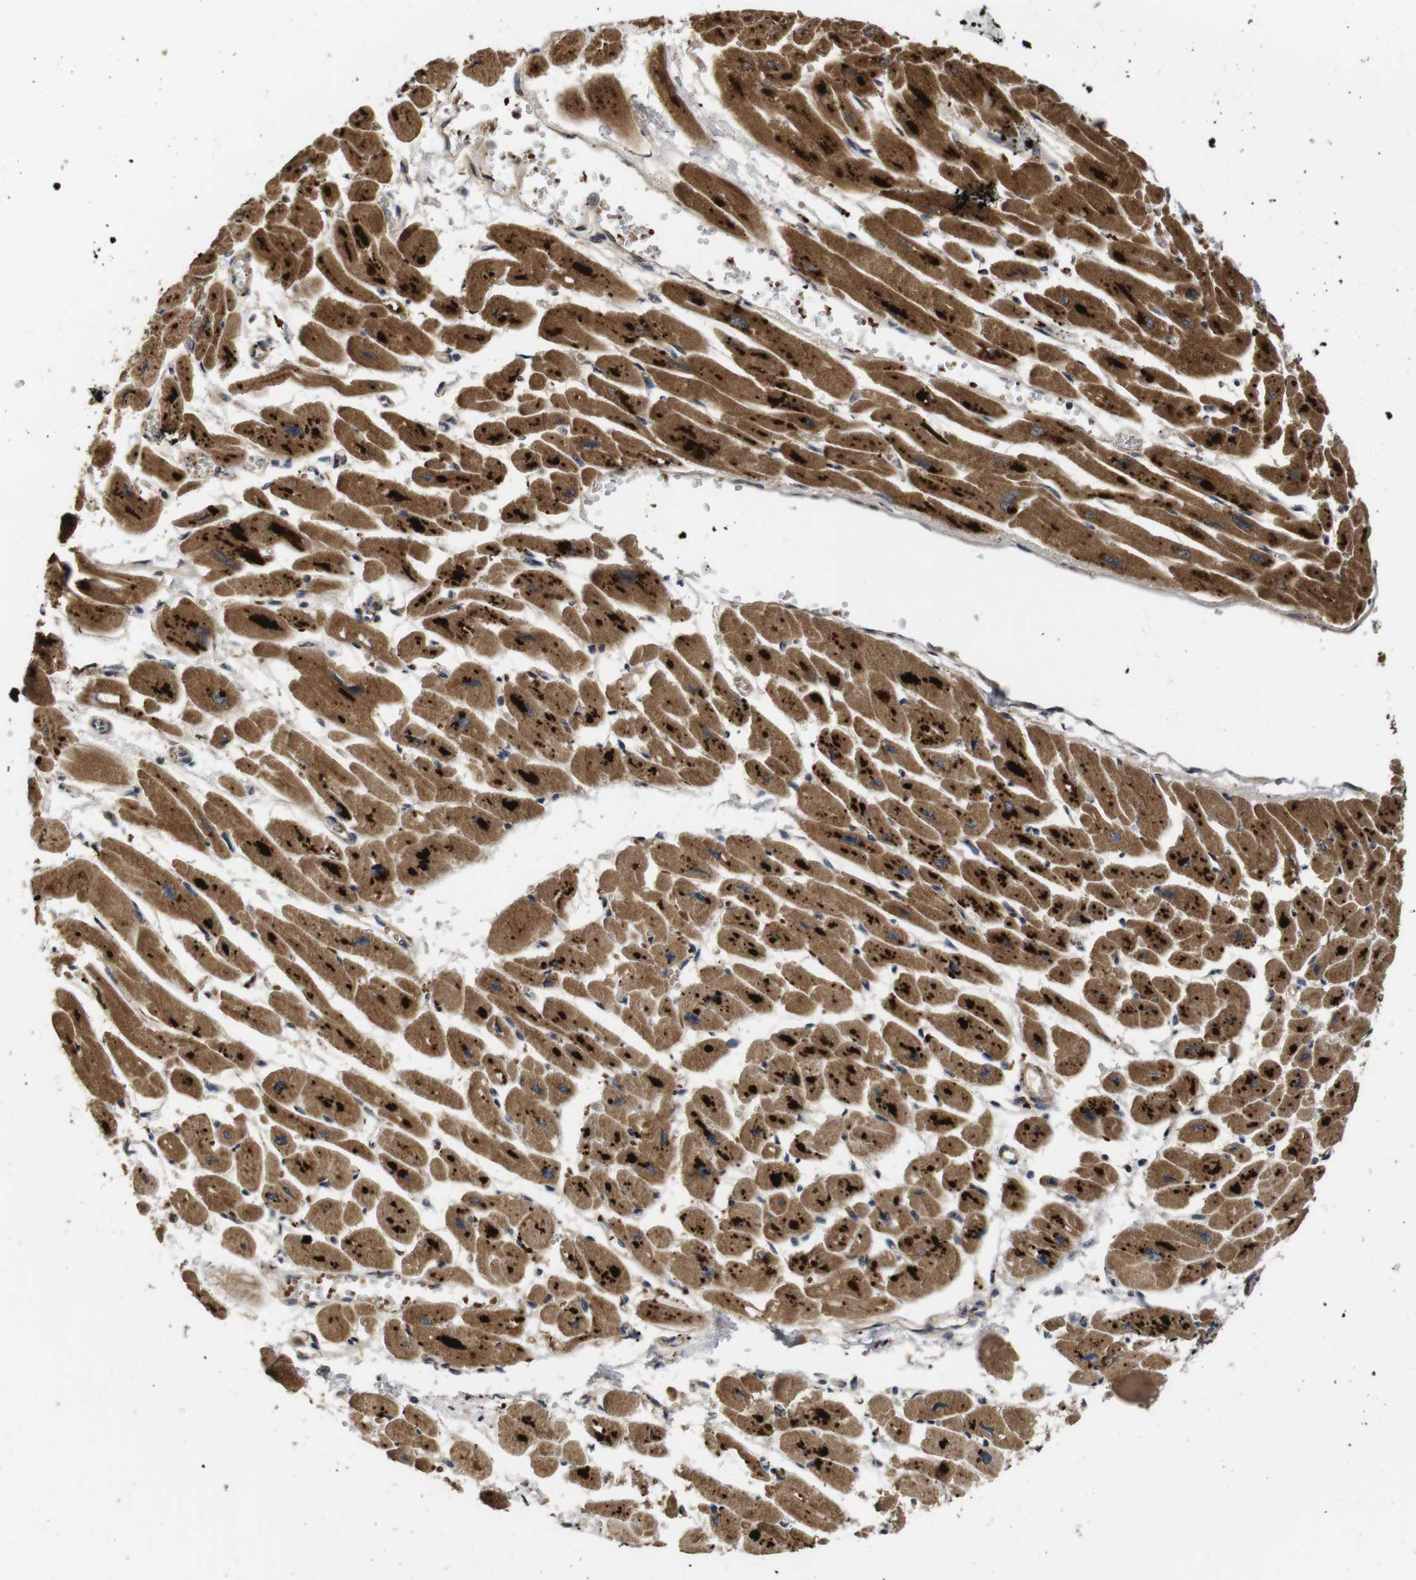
{"staining": {"intensity": "strong", "quantity": ">75%", "location": "cytoplasmic/membranous"}, "tissue": "heart muscle", "cell_type": "Cardiomyocytes", "image_type": "normal", "snomed": [{"axis": "morphology", "description": "Normal tissue, NOS"}, {"axis": "topography", "description": "Heart"}], "caption": "Cardiomyocytes exhibit high levels of strong cytoplasmic/membranous expression in about >75% of cells in benign human heart muscle.", "gene": "PTPN14", "patient": {"sex": "female", "age": 54}}